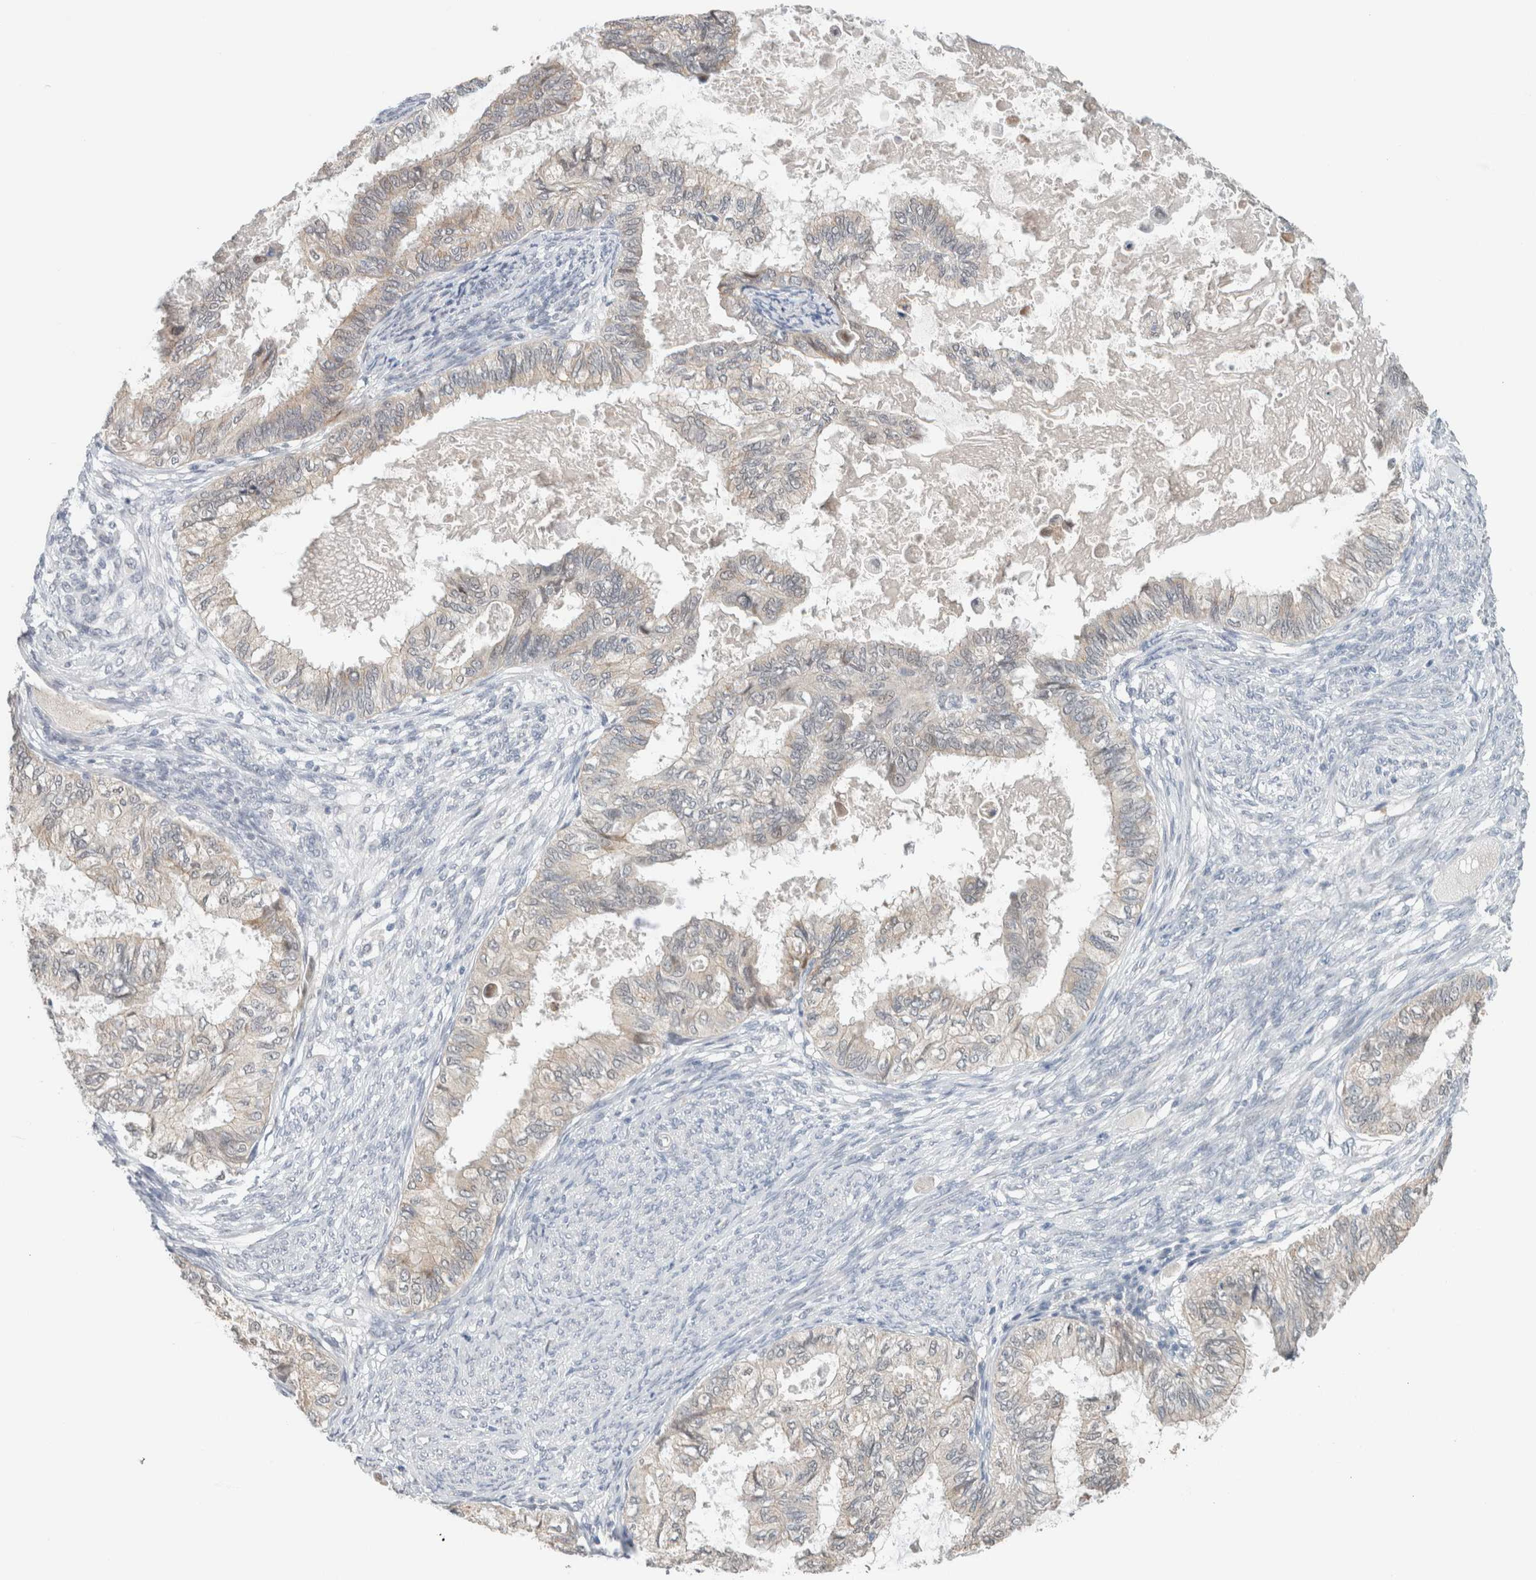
{"staining": {"intensity": "weak", "quantity": "<25%", "location": "cytoplasmic/membranous"}, "tissue": "cervical cancer", "cell_type": "Tumor cells", "image_type": "cancer", "snomed": [{"axis": "morphology", "description": "Normal tissue, NOS"}, {"axis": "morphology", "description": "Adenocarcinoma, NOS"}, {"axis": "topography", "description": "Cervix"}, {"axis": "topography", "description": "Endometrium"}], "caption": "Protein analysis of adenocarcinoma (cervical) demonstrates no significant positivity in tumor cells. (DAB immunohistochemistry (IHC) with hematoxylin counter stain).", "gene": "CRAT", "patient": {"sex": "female", "age": 86}}